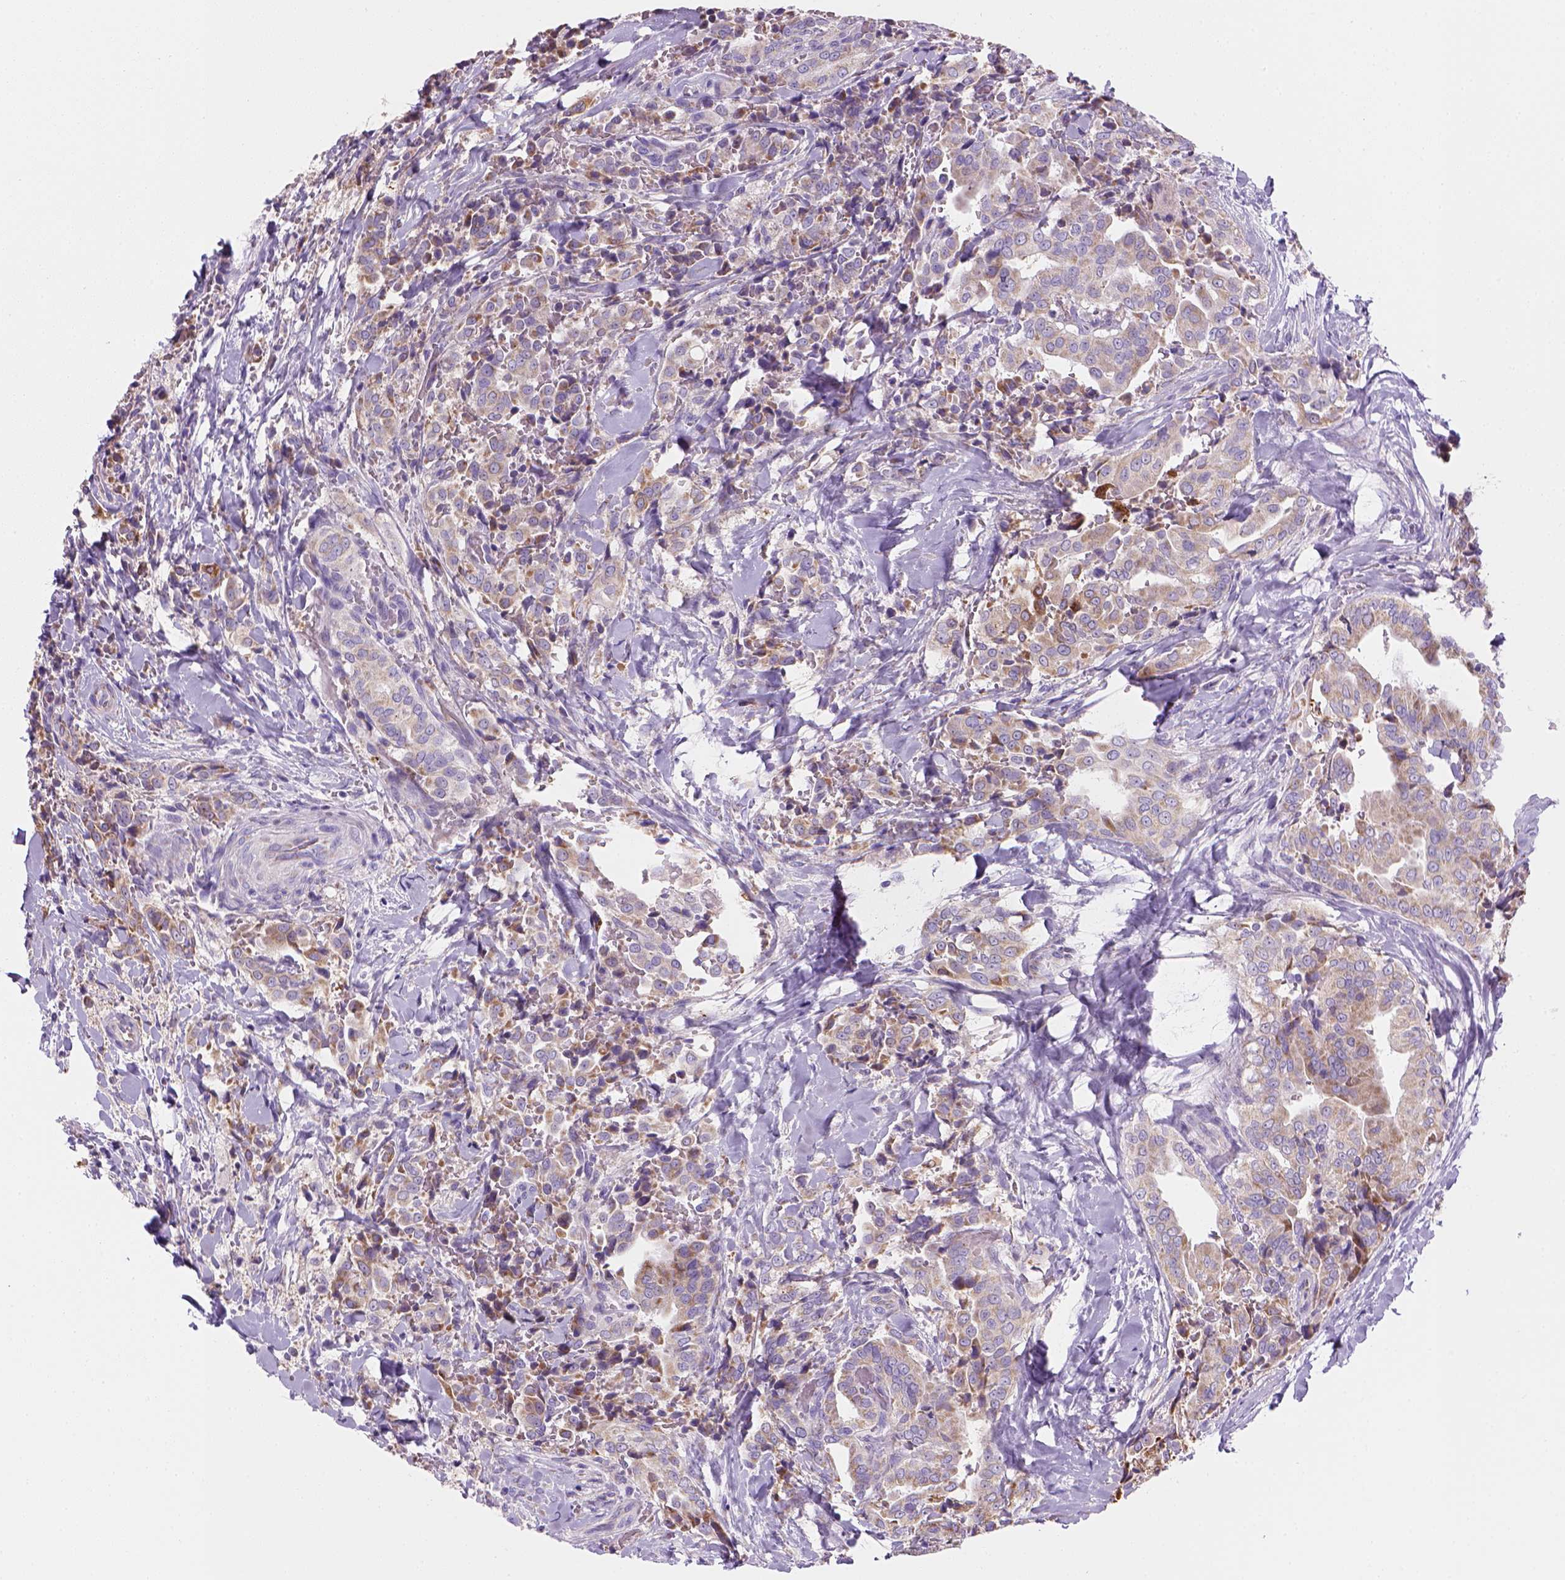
{"staining": {"intensity": "weak", "quantity": ">75%", "location": "cytoplasmic/membranous"}, "tissue": "thyroid cancer", "cell_type": "Tumor cells", "image_type": "cancer", "snomed": [{"axis": "morphology", "description": "Papillary adenocarcinoma, NOS"}, {"axis": "topography", "description": "Thyroid gland"}], "caption": "Immunohistochemistry (IHC) of thyroid cancer exhibits low levels of weak cytoplasmic/membranous positivity in about >75% of tumor cells.", "gene": "CES2", "patient": {"sex": "male", "age": 61}}